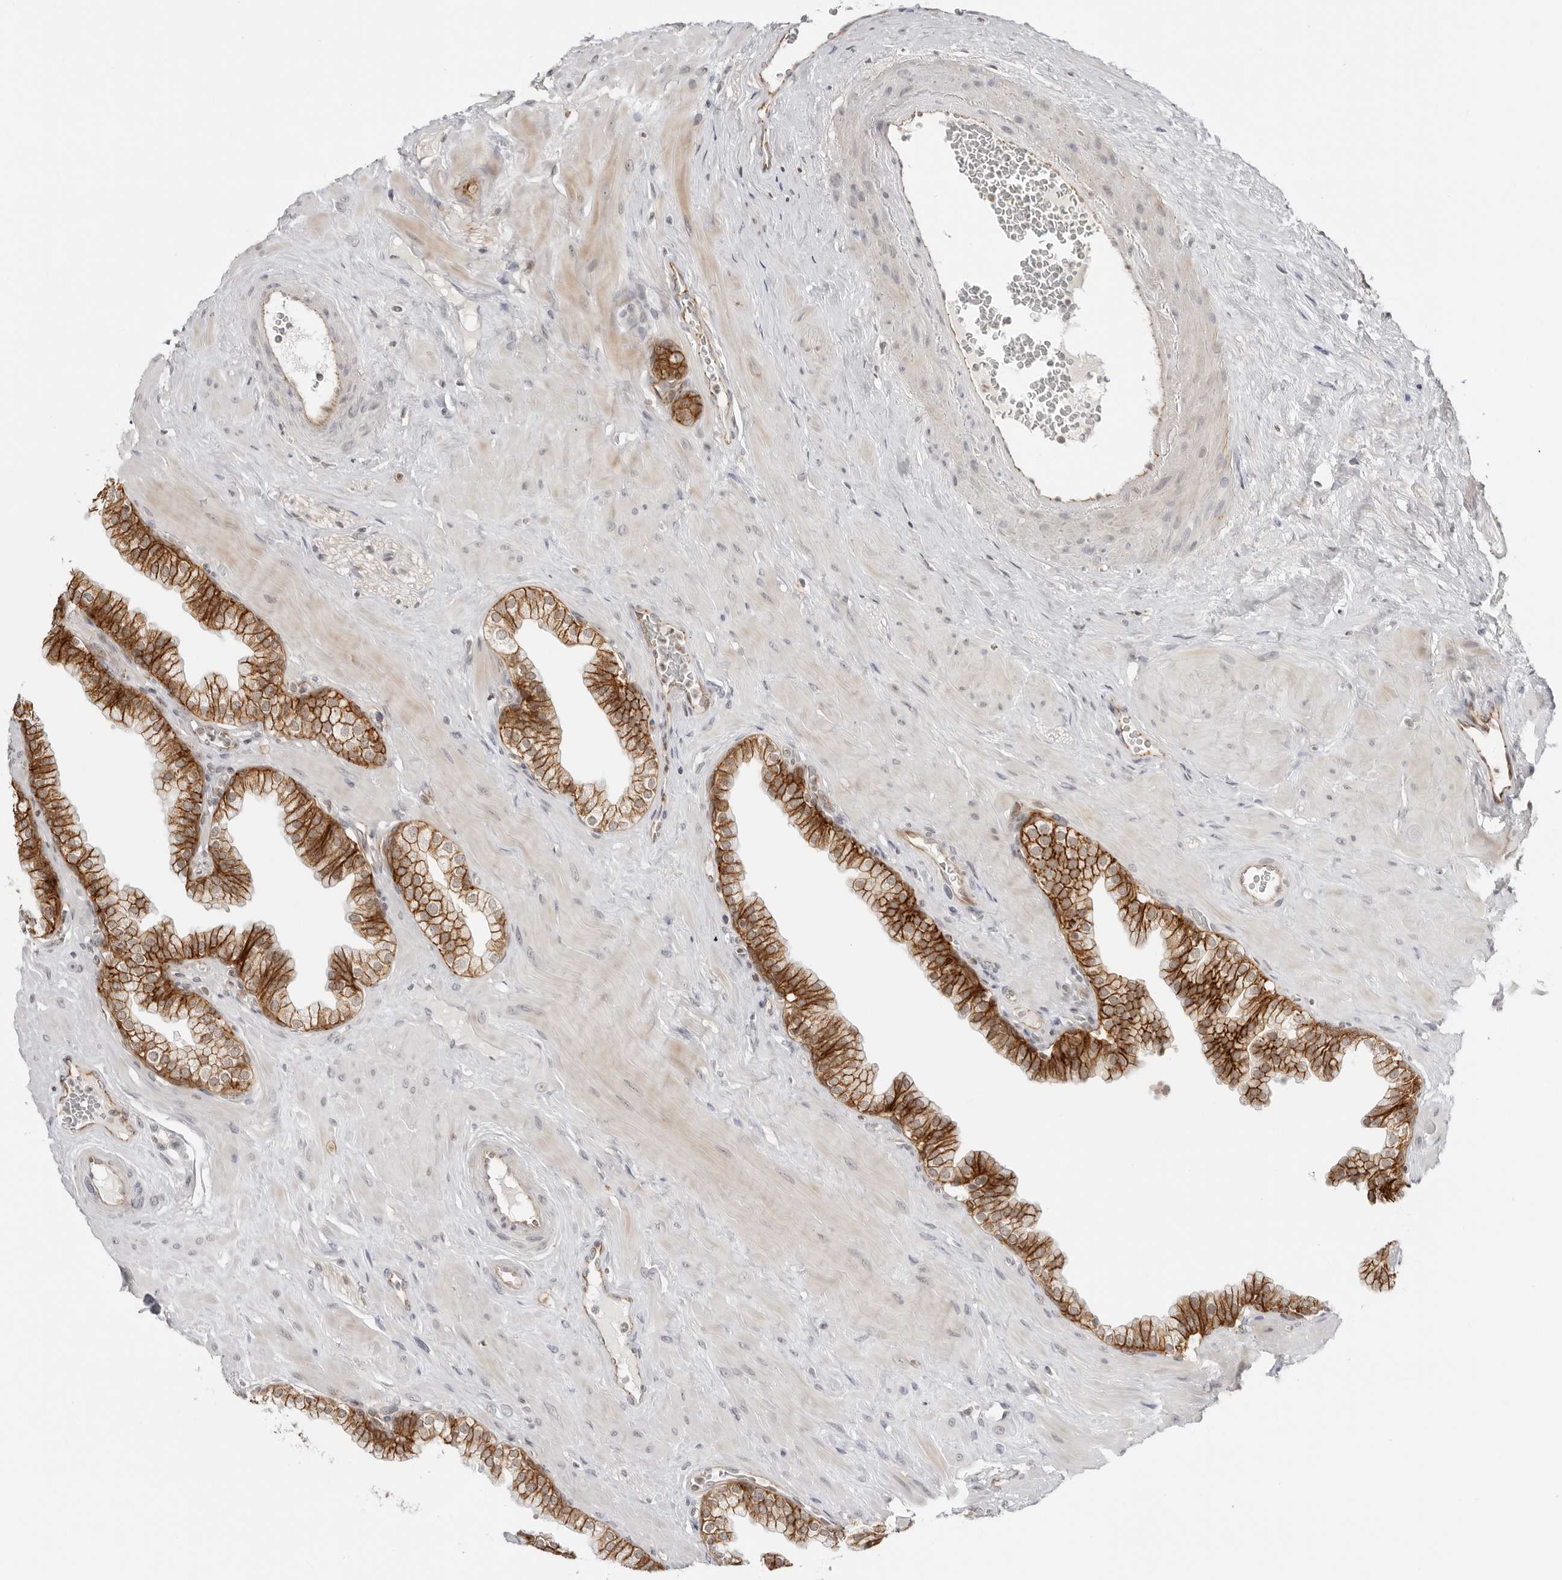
{"staining": {"intensity": "strong", "quantity": ">75%", "location": "cytoplasmic/membranous"}, "tissue": "prostate", "cell_type": "Glandular cells", "image_type": "normal", "snomed": [{"axis": "morphology", "description": "Normal tissue, NOS"}, {"axis": "morphology", "description": "Urothelial carcinoma, Low grade"}, {"axis": "topography", "description": "Urinary bladder"}, {"axis": "topography", "description": "Prostate"}], "caption": "Immunohistochemical staining of unremarkable prostate displays high levels of strong cytoplasmic/membranous positivity in approximately >75% of glandular cells.", "gene": "TRAPPC3", "patient": {"sex": "male", "age": 60}}